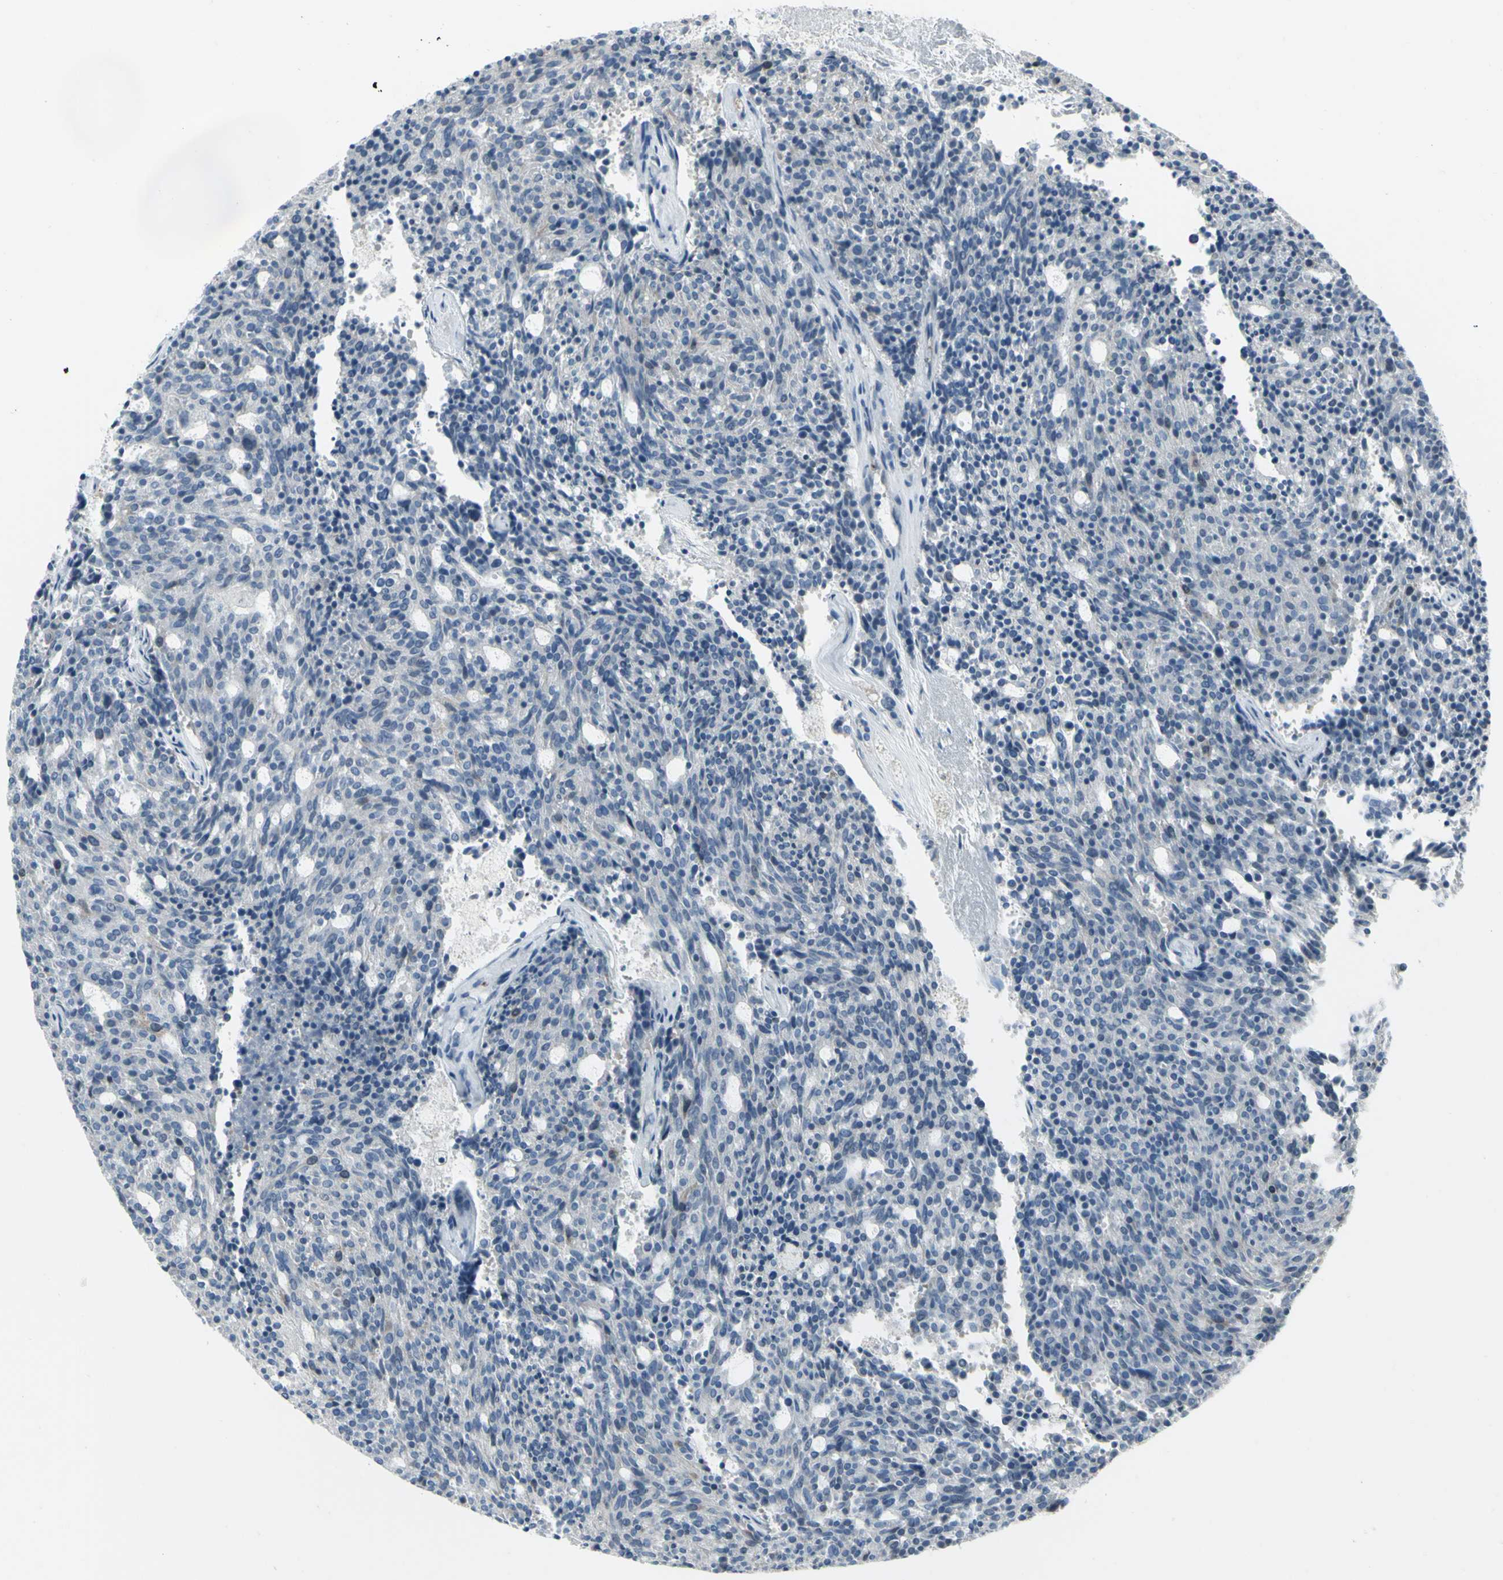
{"staining": {"intensity": "negative", "quantity": "none", "location": "none"}, "tissue": "carcinoid", "cell_type": "Tumor cells", "image_type": "cancer", "snomed": [{"axis": "morphology", "description": "Carcinoid, malignant, NOS"}, {"axis": "topography", "description": "Pancreas"}], "caption": "High magnification brightfield microscopy of carcinoid (malignant) stained with DAB (3,3'-diaminobenzidine) (brown) and counterstained with hematoxylin (blue): tumor cells show no significant expression. (Stains: DAB (3,3'-diaminobenzidine) IHC with hematoxylin counter stain, Microscopy: brightfield microscopy at high magnification).", "gene": "CCNB2", "patient": {"sex": "female", "age": 54}}